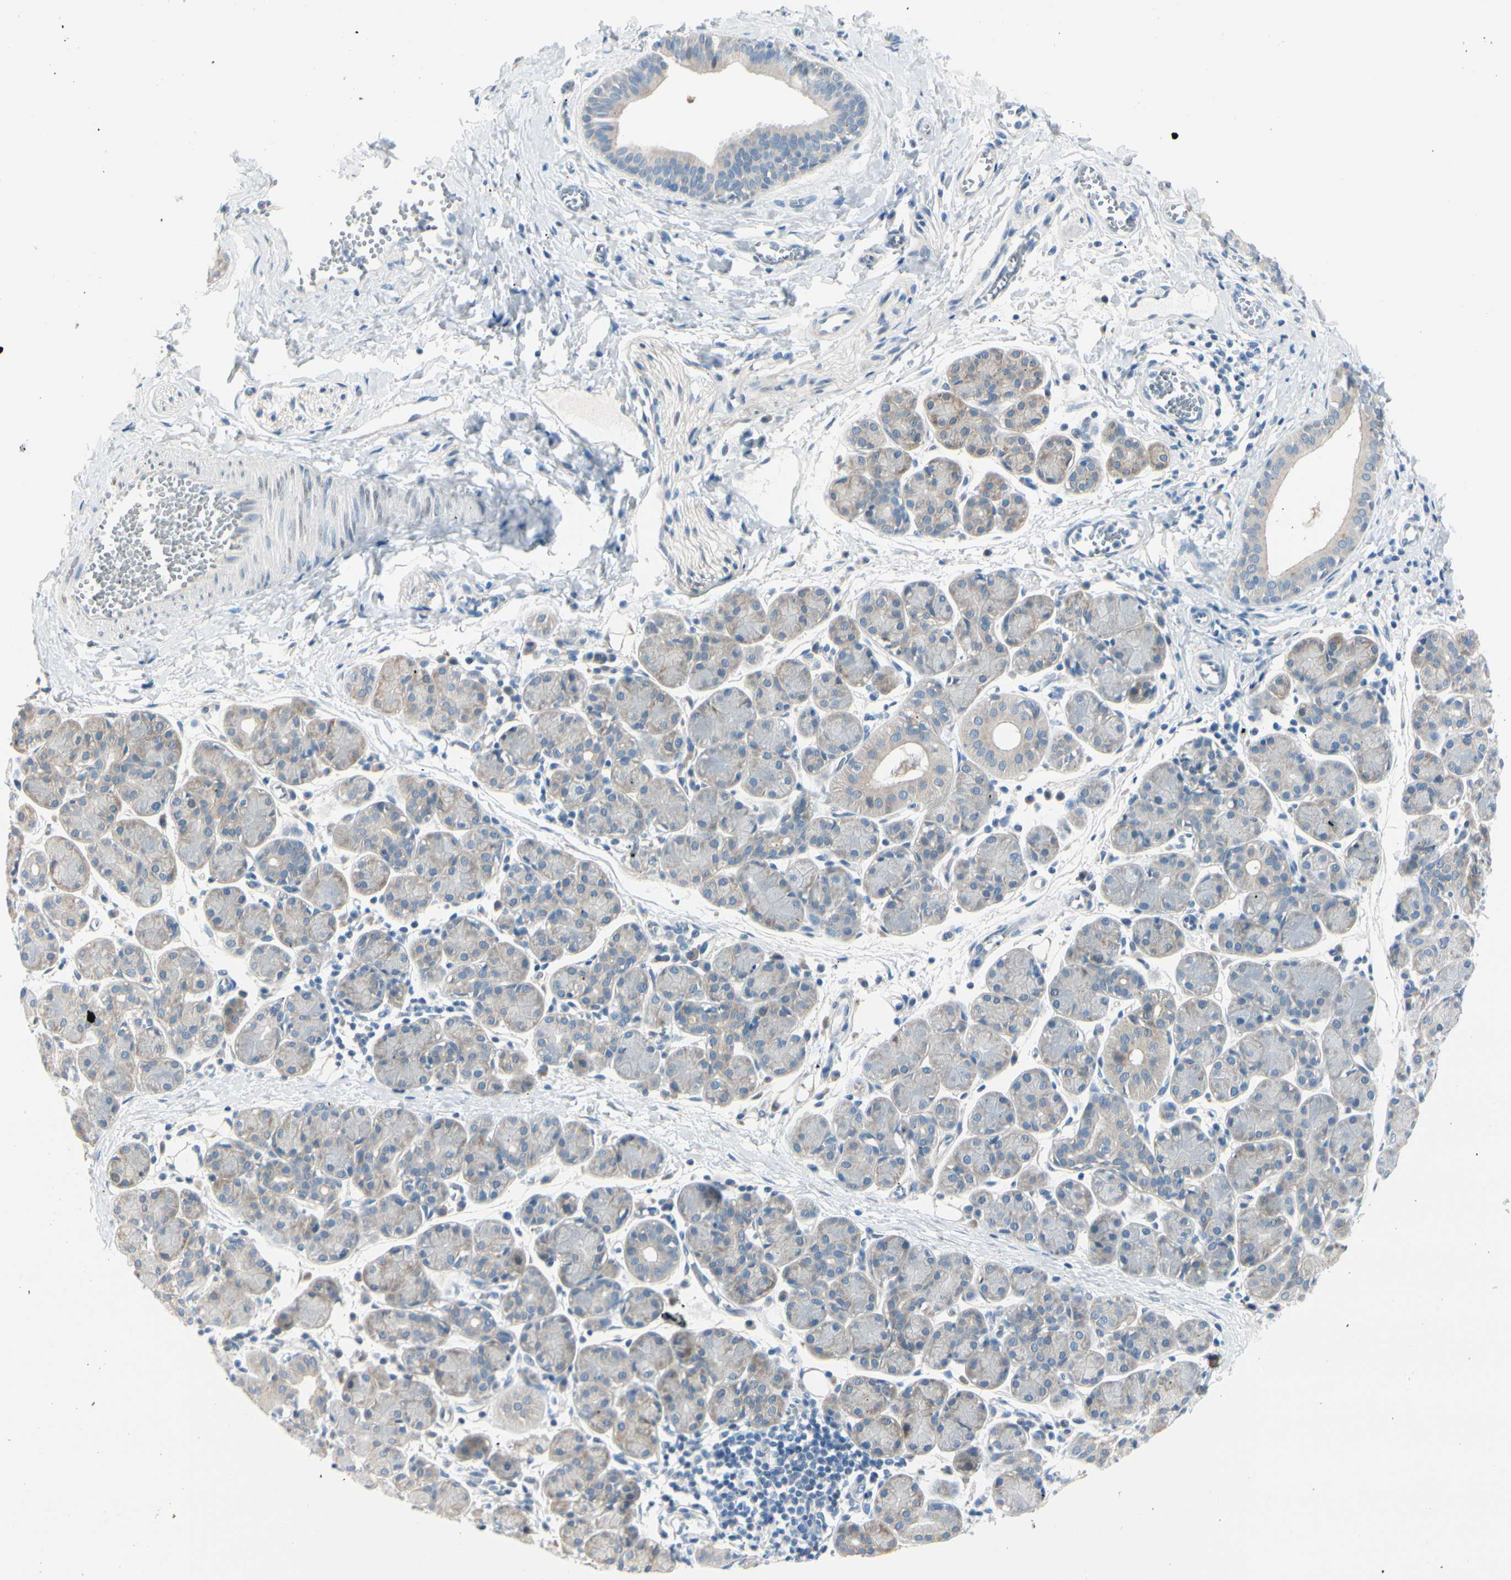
{"staining": {"intensity": "moderate", "quantity": "<25%", "location": "cytoplasmic/membranous"}, "tissue": "salivary gland", "cell_type": "Glandular cells", "image_type": "normal", "snomed": [{"axis": "morphology", "description": "Normal tissue, NOS"}, {"axis": "morphology", "description": "Inflammation, NOS"}, {"axis": "topography", "description": "Lymph node"}, {"axis": "topography", "description": "Salivary gland"}], "caption": "High-magnification brightfield microscopy of benign salivary gland stained with DAB (3,3'-diaminobenzidine) (brown) and counterstained with hematoxylin (blue). glandular cells exhibit moderate cytoplasmic/membranous expression is identified in about<25% of cells.", "gene": "PEBP1", "patient": {"sex": "male", "age": 3}}